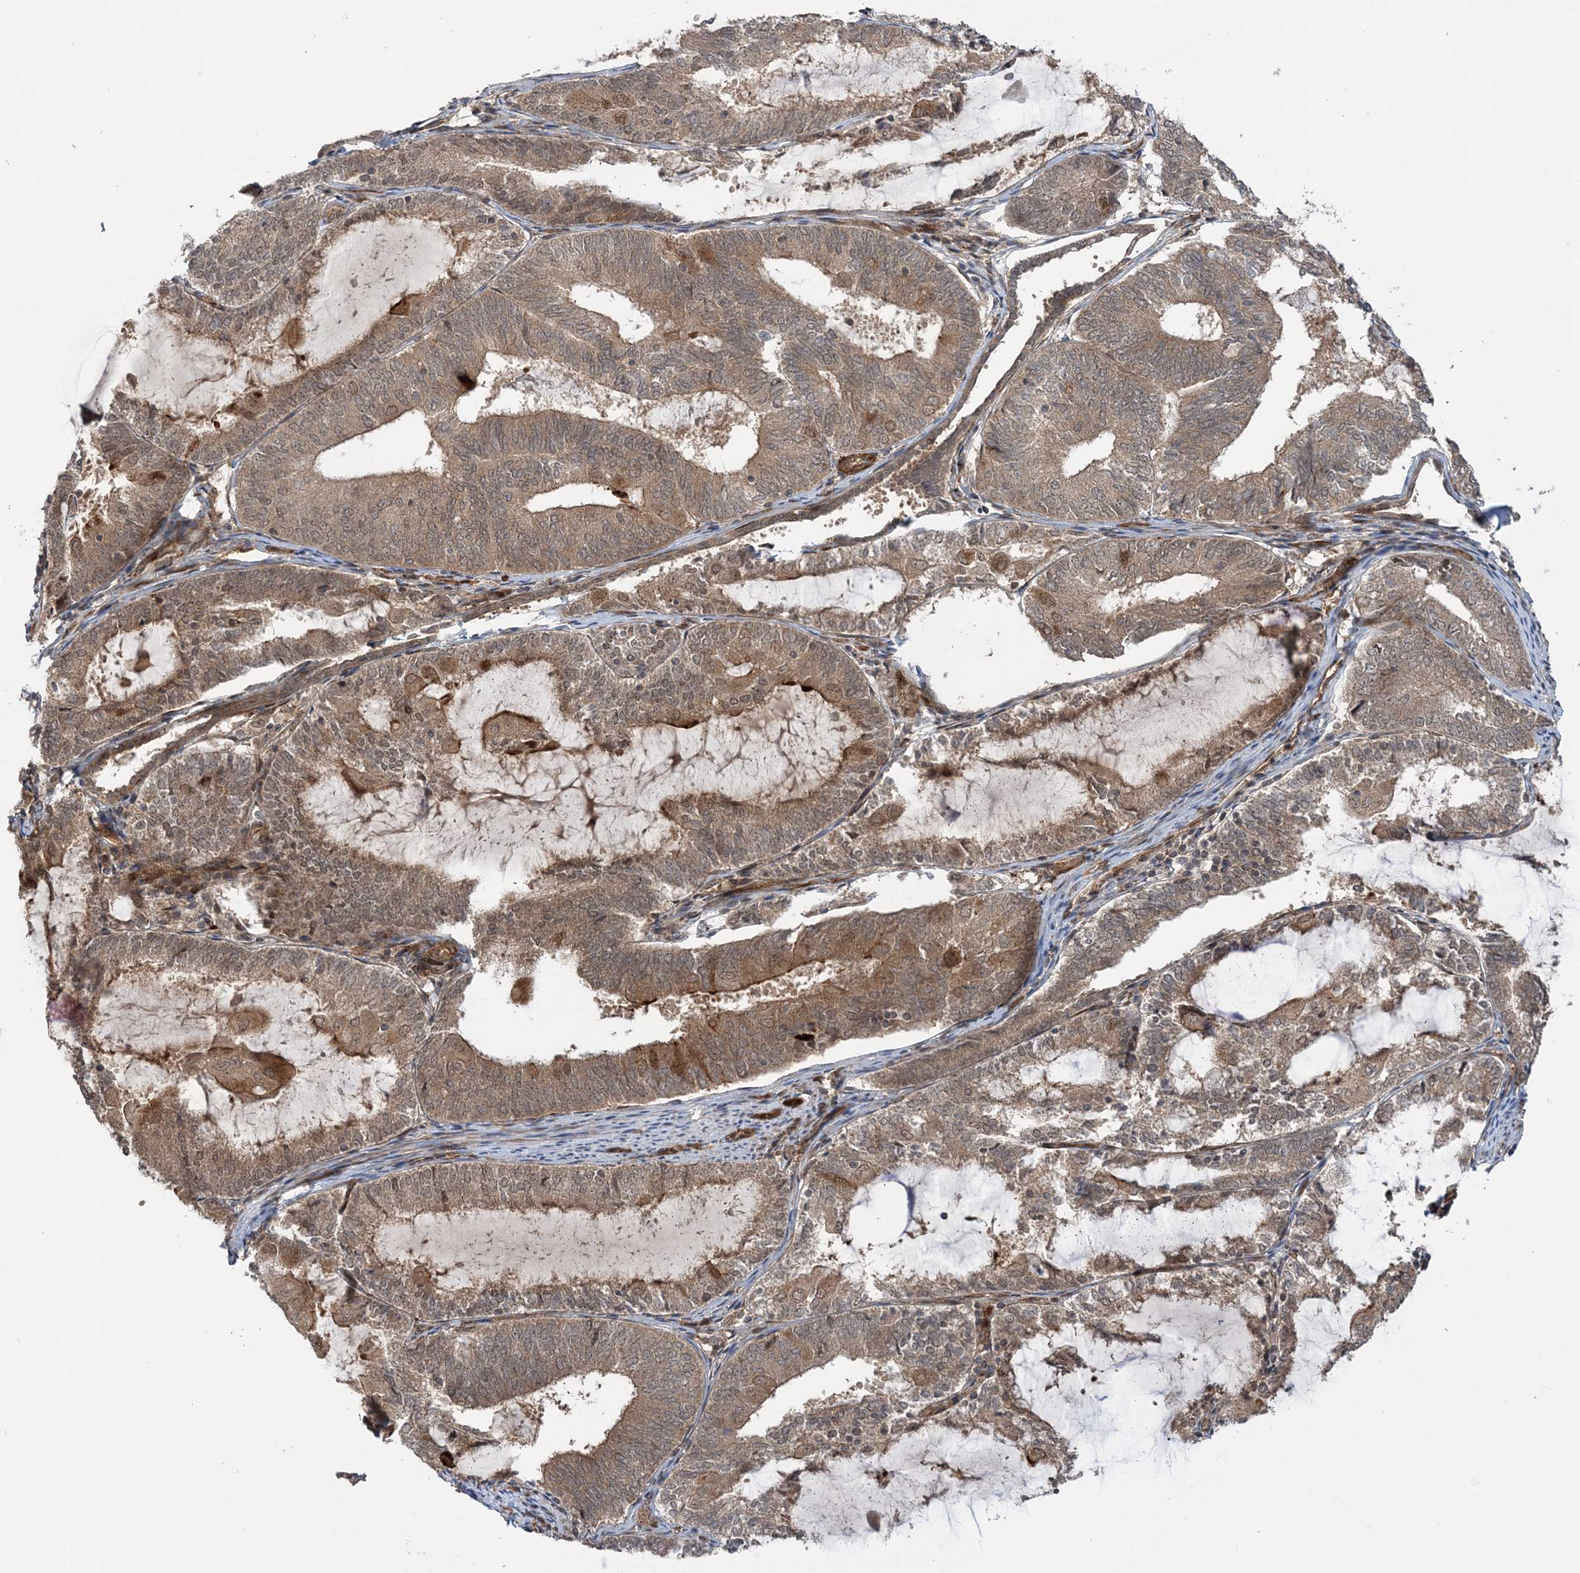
{"staining": {"intensity": "moderate", "quantity": ">75%", "location": "cytoplasmic/membranous"}, "tissue": "endometrial cancer", "cell_type": "Tumor cells", "image_type": "cancer", "snomed": [{"axis": "morphology", "description": "Adenocarcinoma, NOS"}, {"axis": "topography", "description": "Endometrium"}], "caption": "Immunohistochemistry of human endometrial cancer (adenocarcinoma) displays medium levels of moderate cytoplasmic/membranous positivity in about >75% of tumor cells.", "gene": "UBTD2", "patient": {"sex": "female", "age": 81}}